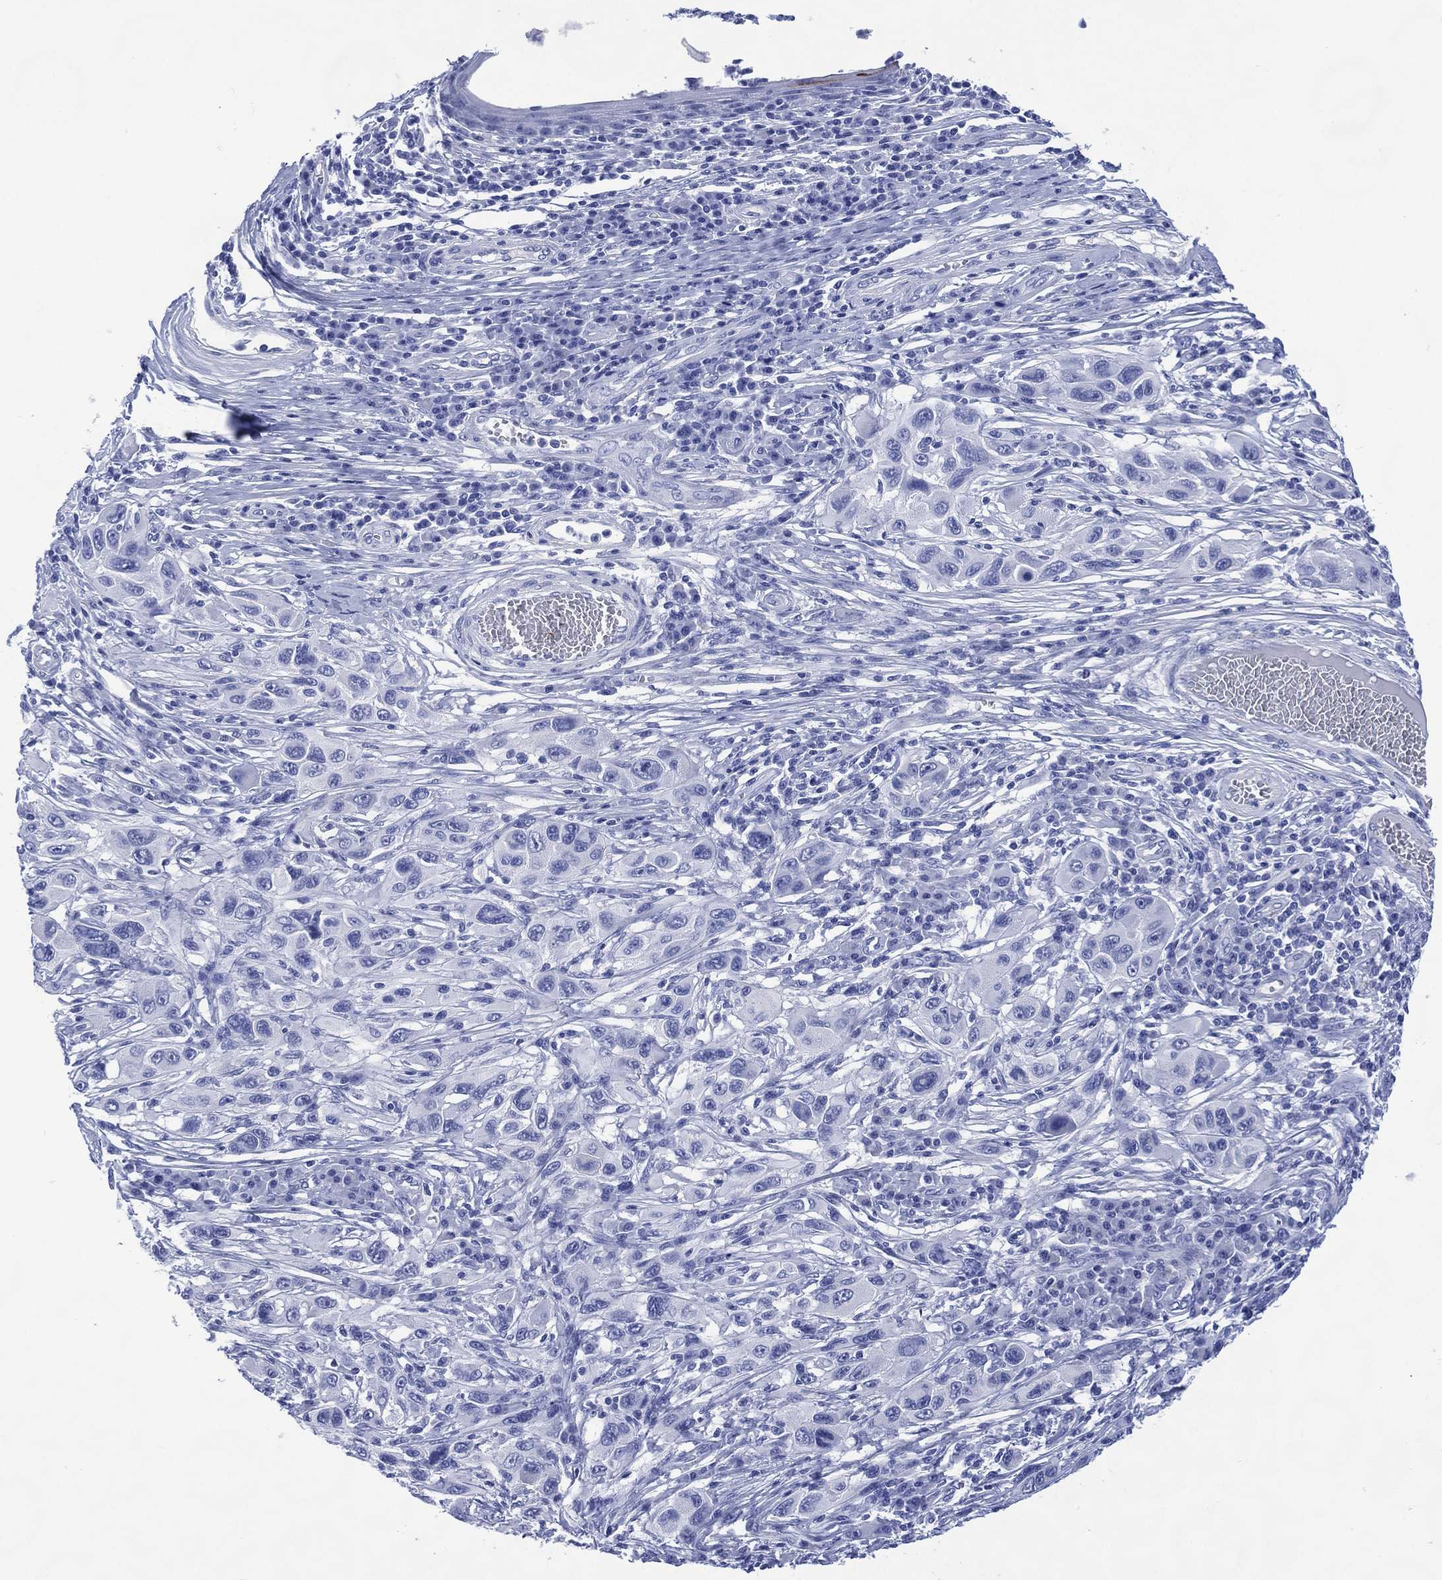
{"staining": {"intensity": "negative", "quantity": "none", "location": "none"}, "tissue": "melanoma", "cell_type": "Tumor cells", "image_type": "cancer", "snomed": [{"axis": "morphology", "description": "Malignant melanoma, NOS"}, {"axis": "topography", "description": "Skin"}], "caption": "Tumor cells show no significant staining in melanoma.", "gene": "SHCBP1L", "patient": {"sex": "male", "age": 53}}